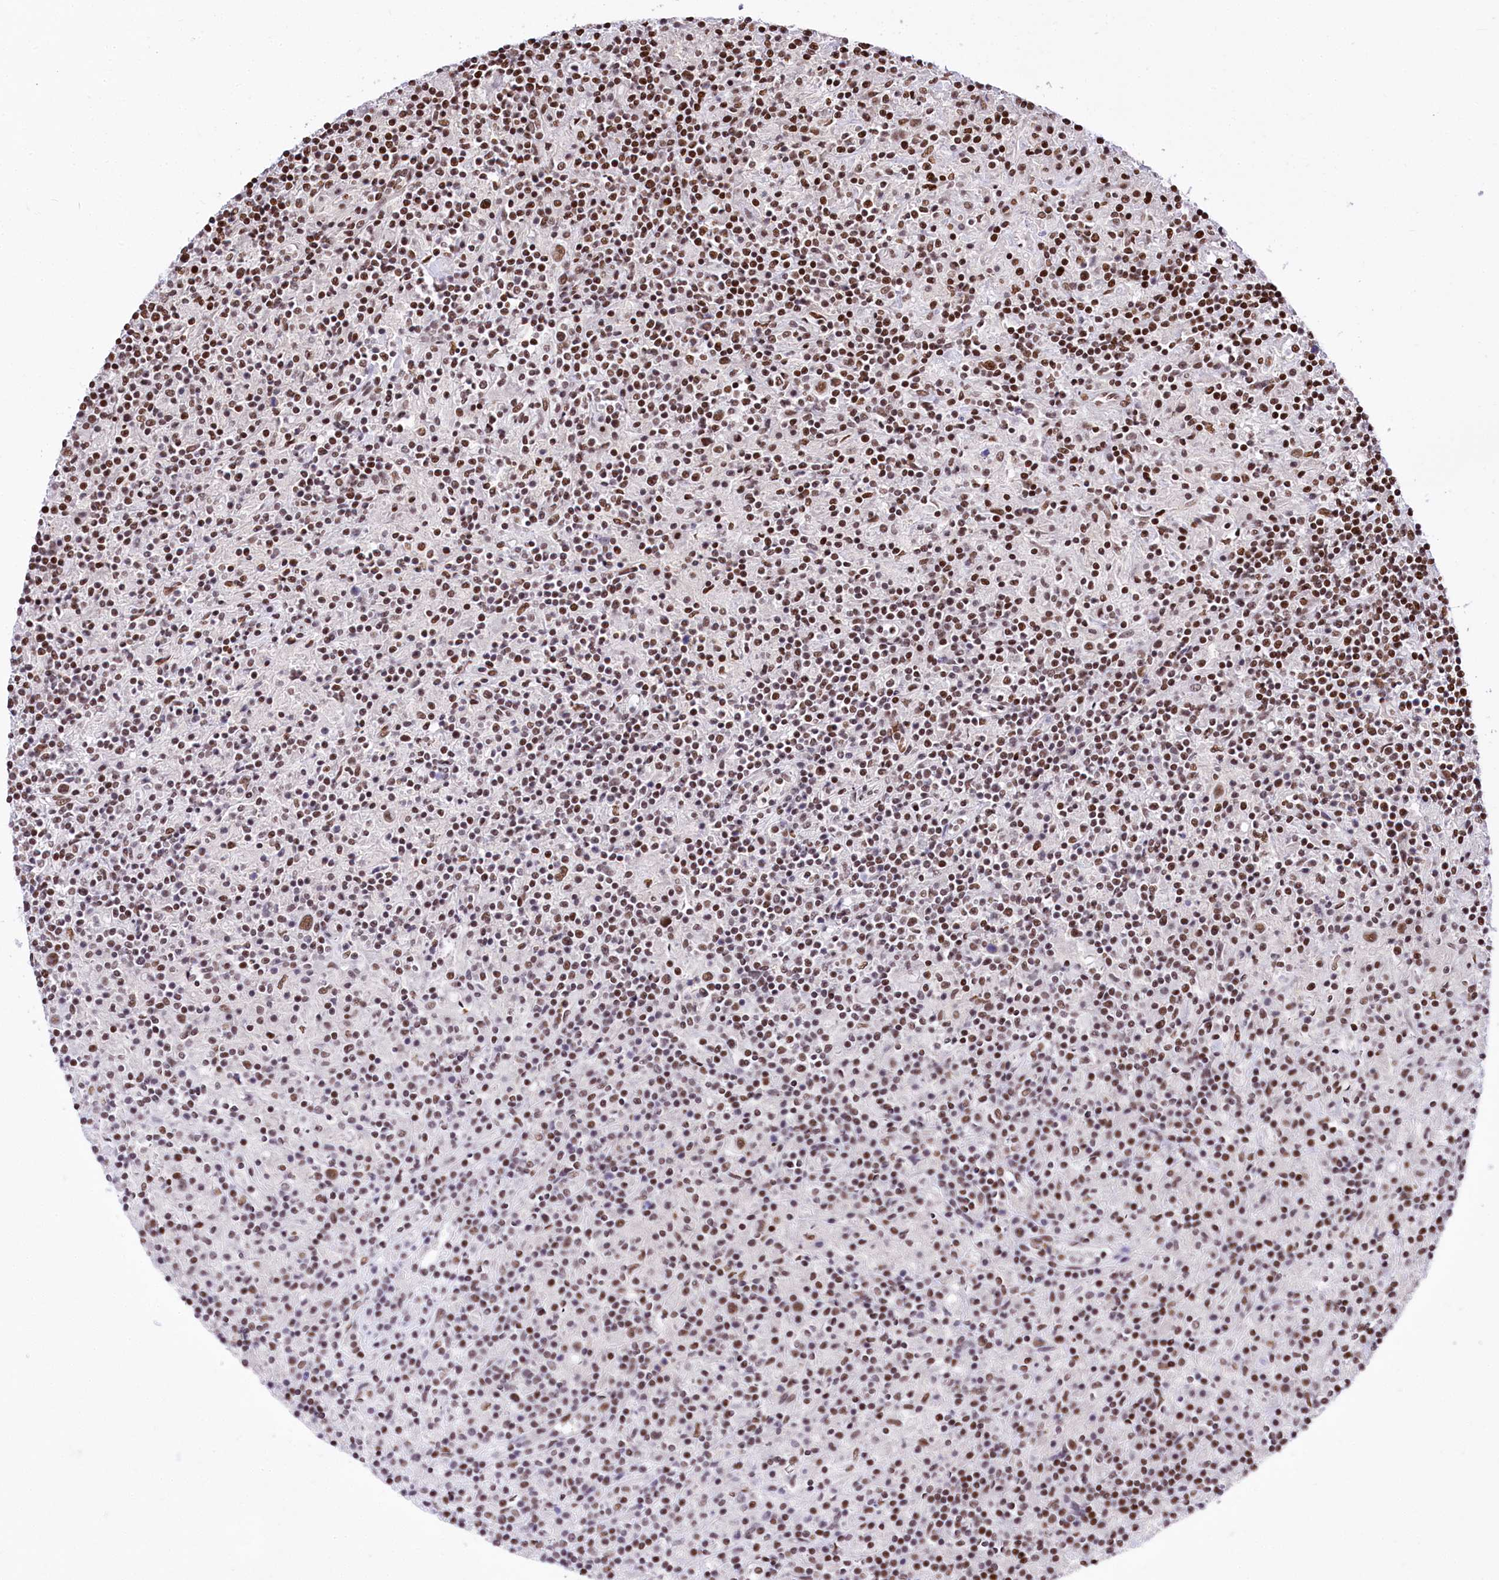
{"staining": {"intensity": "moderate", "quantity": ">75%", "location": "nuclear"}, "tissue": "lymphoma", "cell_type": "Tumor cells", "image_type": "cancer", "snomed": [{"axis": "morphology", "description": "Hodgkin's disease, NOS"}, {"axis": "topography", "description": "Lymph node"}], "caption": "Protein analysis of Hodgkin's disease tissue shows moderate nuclear expression in about >75% of tumor cells.", "gene": "POU4F3", "patient": {"sex": "male", "age": 70}}